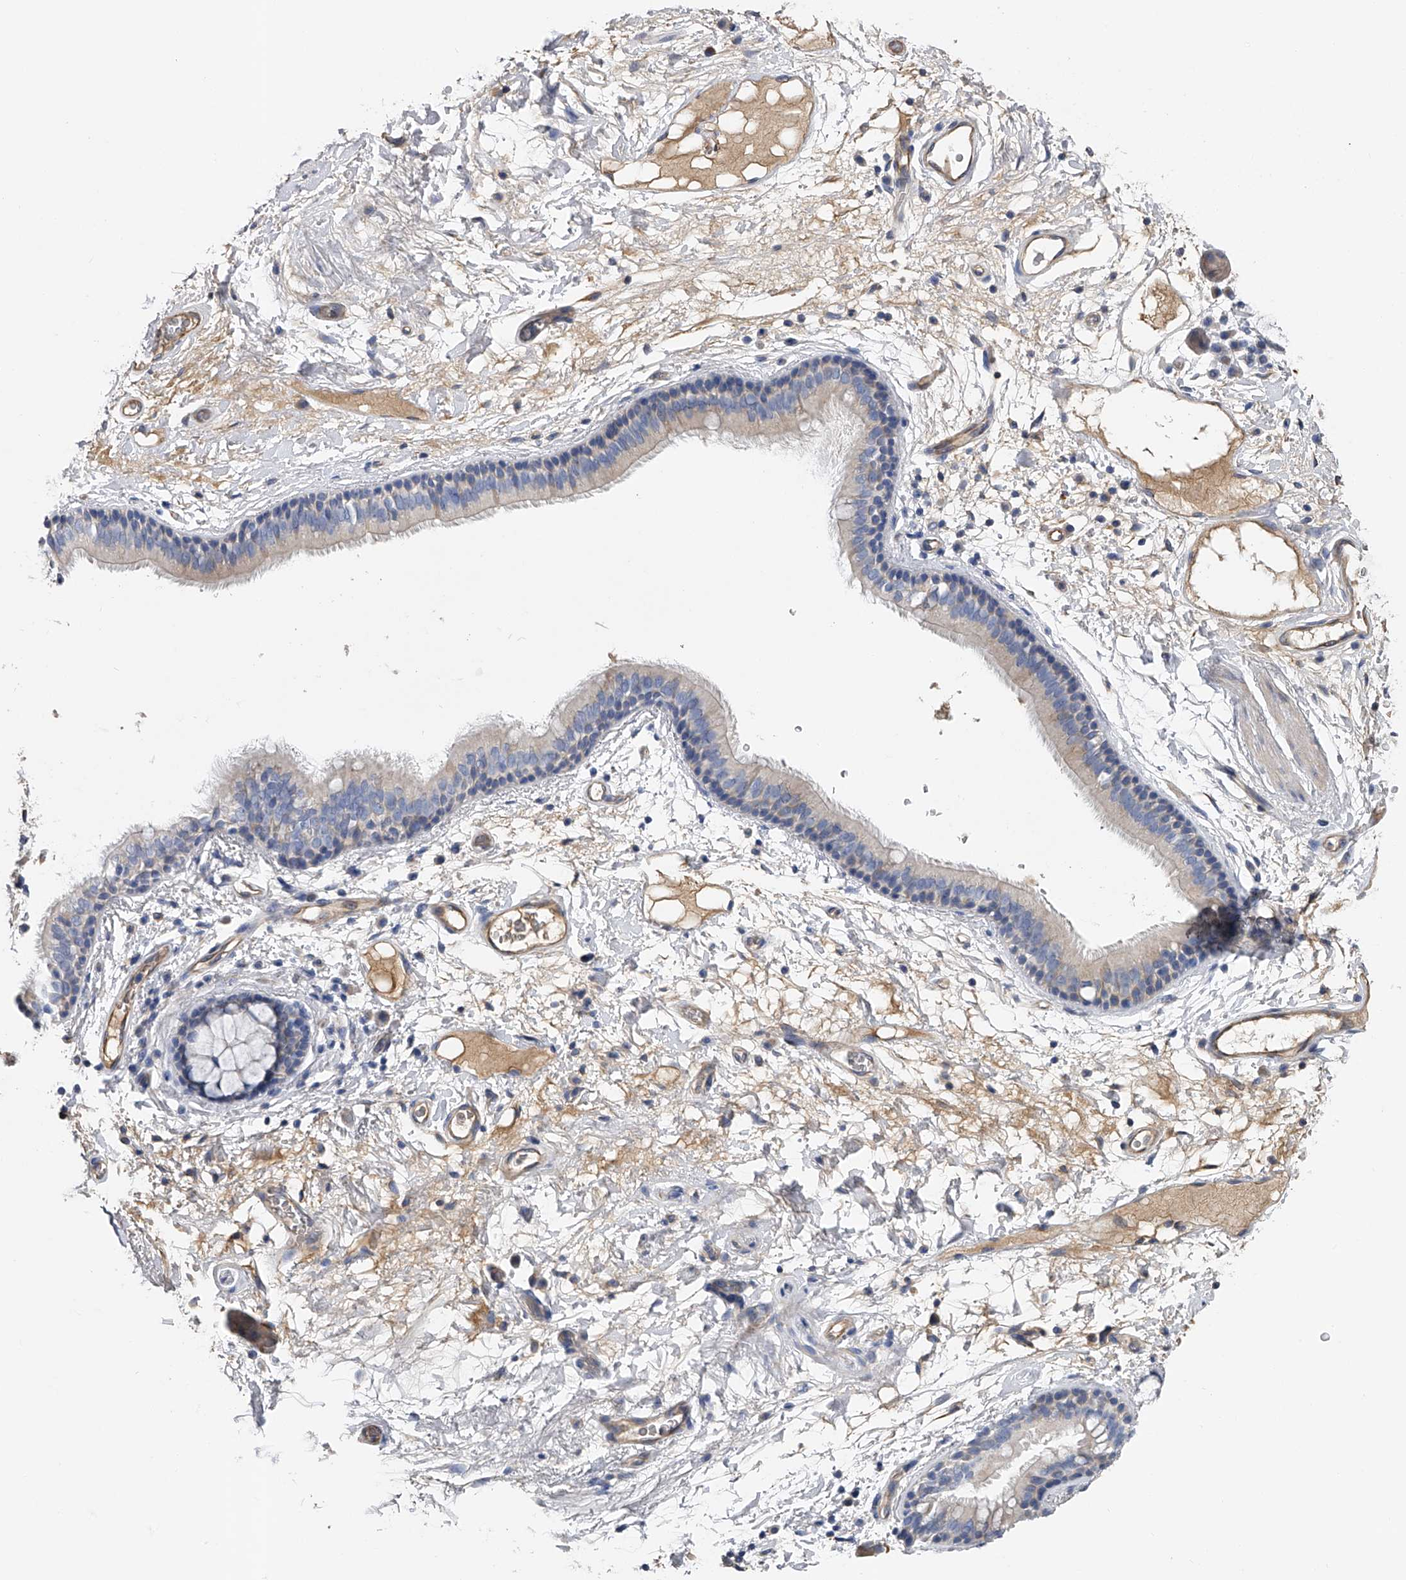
{"staining": {"intensity": "negative", "quantity": "none", "location": "none"}, "tissue": "adipose tissue", "cell_type": "Adipocytes", "image_type": "normal", "snomed": [{"axis": "morphology", "description": "Normal tissue, NOS"}, {"axis": "topography", "description": "Cartilage tissue"}], "caption": "Immunohistochemistry (IHC) of unremarkable adipose tissue reveals no positivity in adipocytes. Nuclei are stained in blue.", "gene": "RWDD2A", "patient": {"sex": "female", "age": 63}}